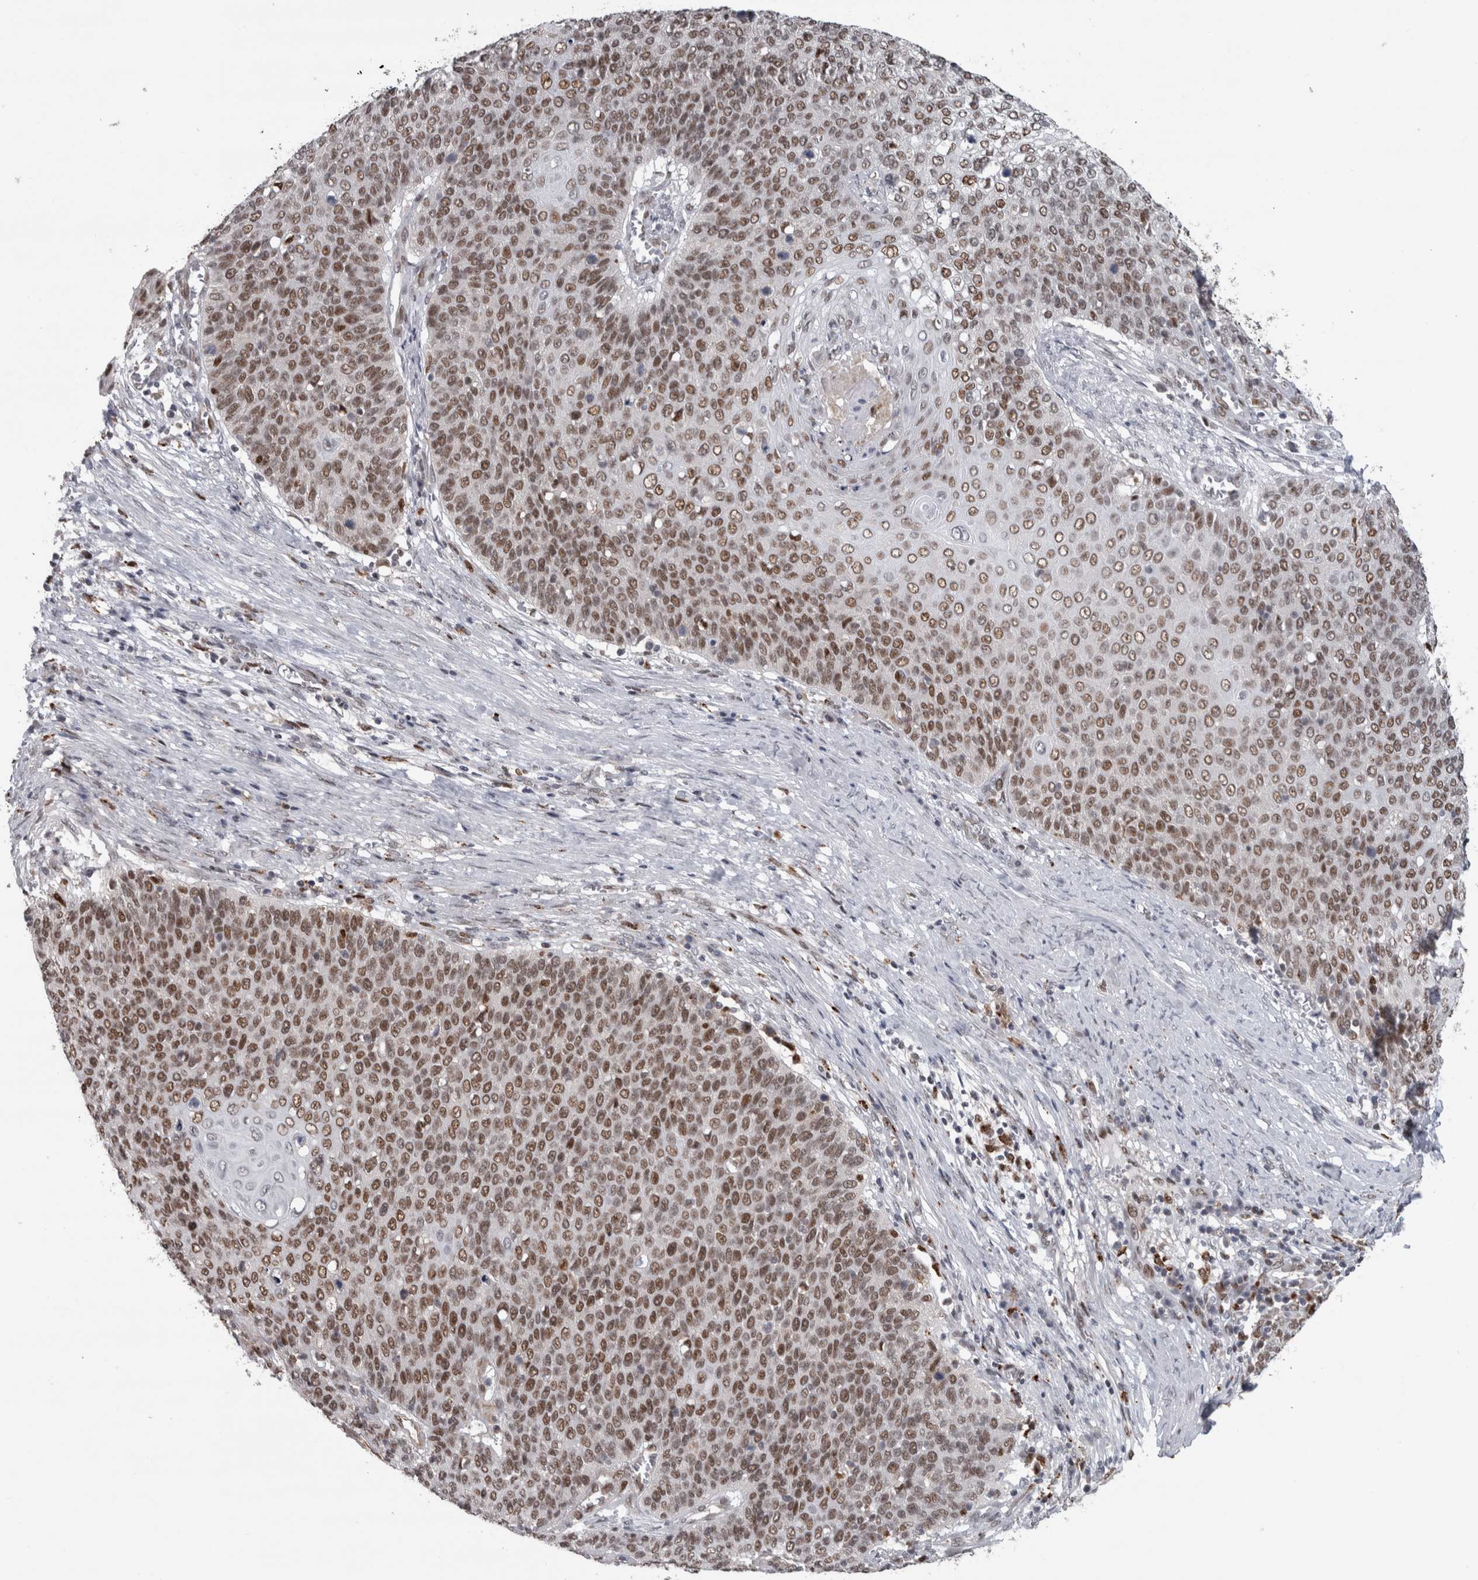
{"staining": {"intensity": "moderate", "quantity": ">75%", "location": "nuclear"}, "tissue": "cervical cancer", "cell_type": "Tumor cells", "image_type": "cancer", "snomed": [{"axis": "morphology", "description": "Squamous cell carcinoma, NOS"}, {"axis": "topography", "description": "Cervix"}], "caption": "The micrograph demonstrates immunohistochemical staining of cervical cancer. There is moderate nuclear expression is seen in about >75% of tumor cells. Nuclei are stained in blue.", "gene": "POLD2", "patient": {"sex": "female", "age": 39}}